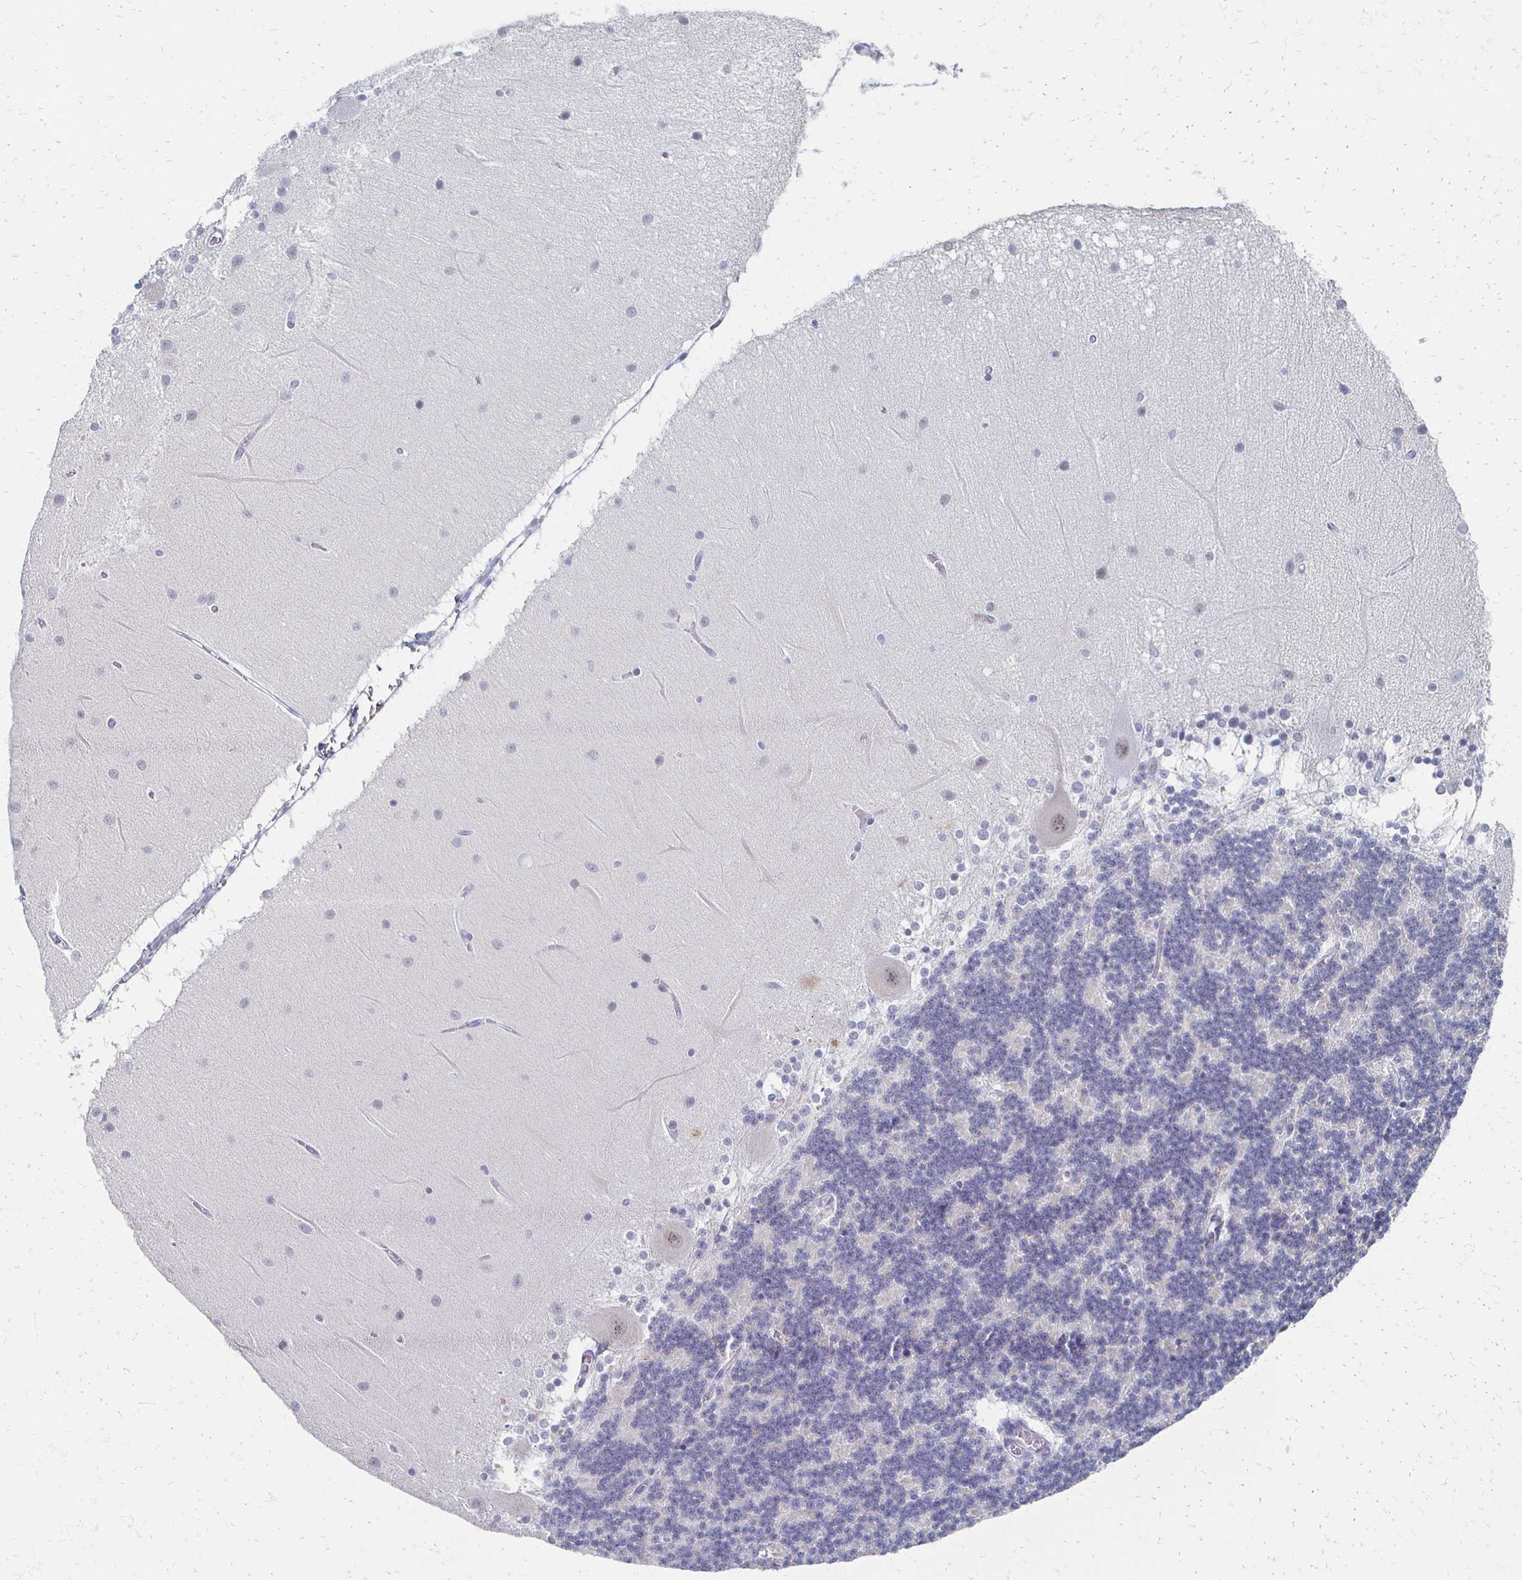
{"staining": {"intensity": "negative", "quantity": "none", "location": "none"}, "tissue": "cerebellum", "cell_type": "Cells in granular layer", "image_type": "normal", "snomed": [{"axis": "morphology", "description": "Normal tissue, NOS"}, {"axis": "topography", "description": "Cerebellum"}], "caption": "A photomicrograph of cerebellum stained for a protein exhibits no brown staining in cells in granular layer.", "gene": "CXCR2", "patient": {"sex": "female", "age": 54}}